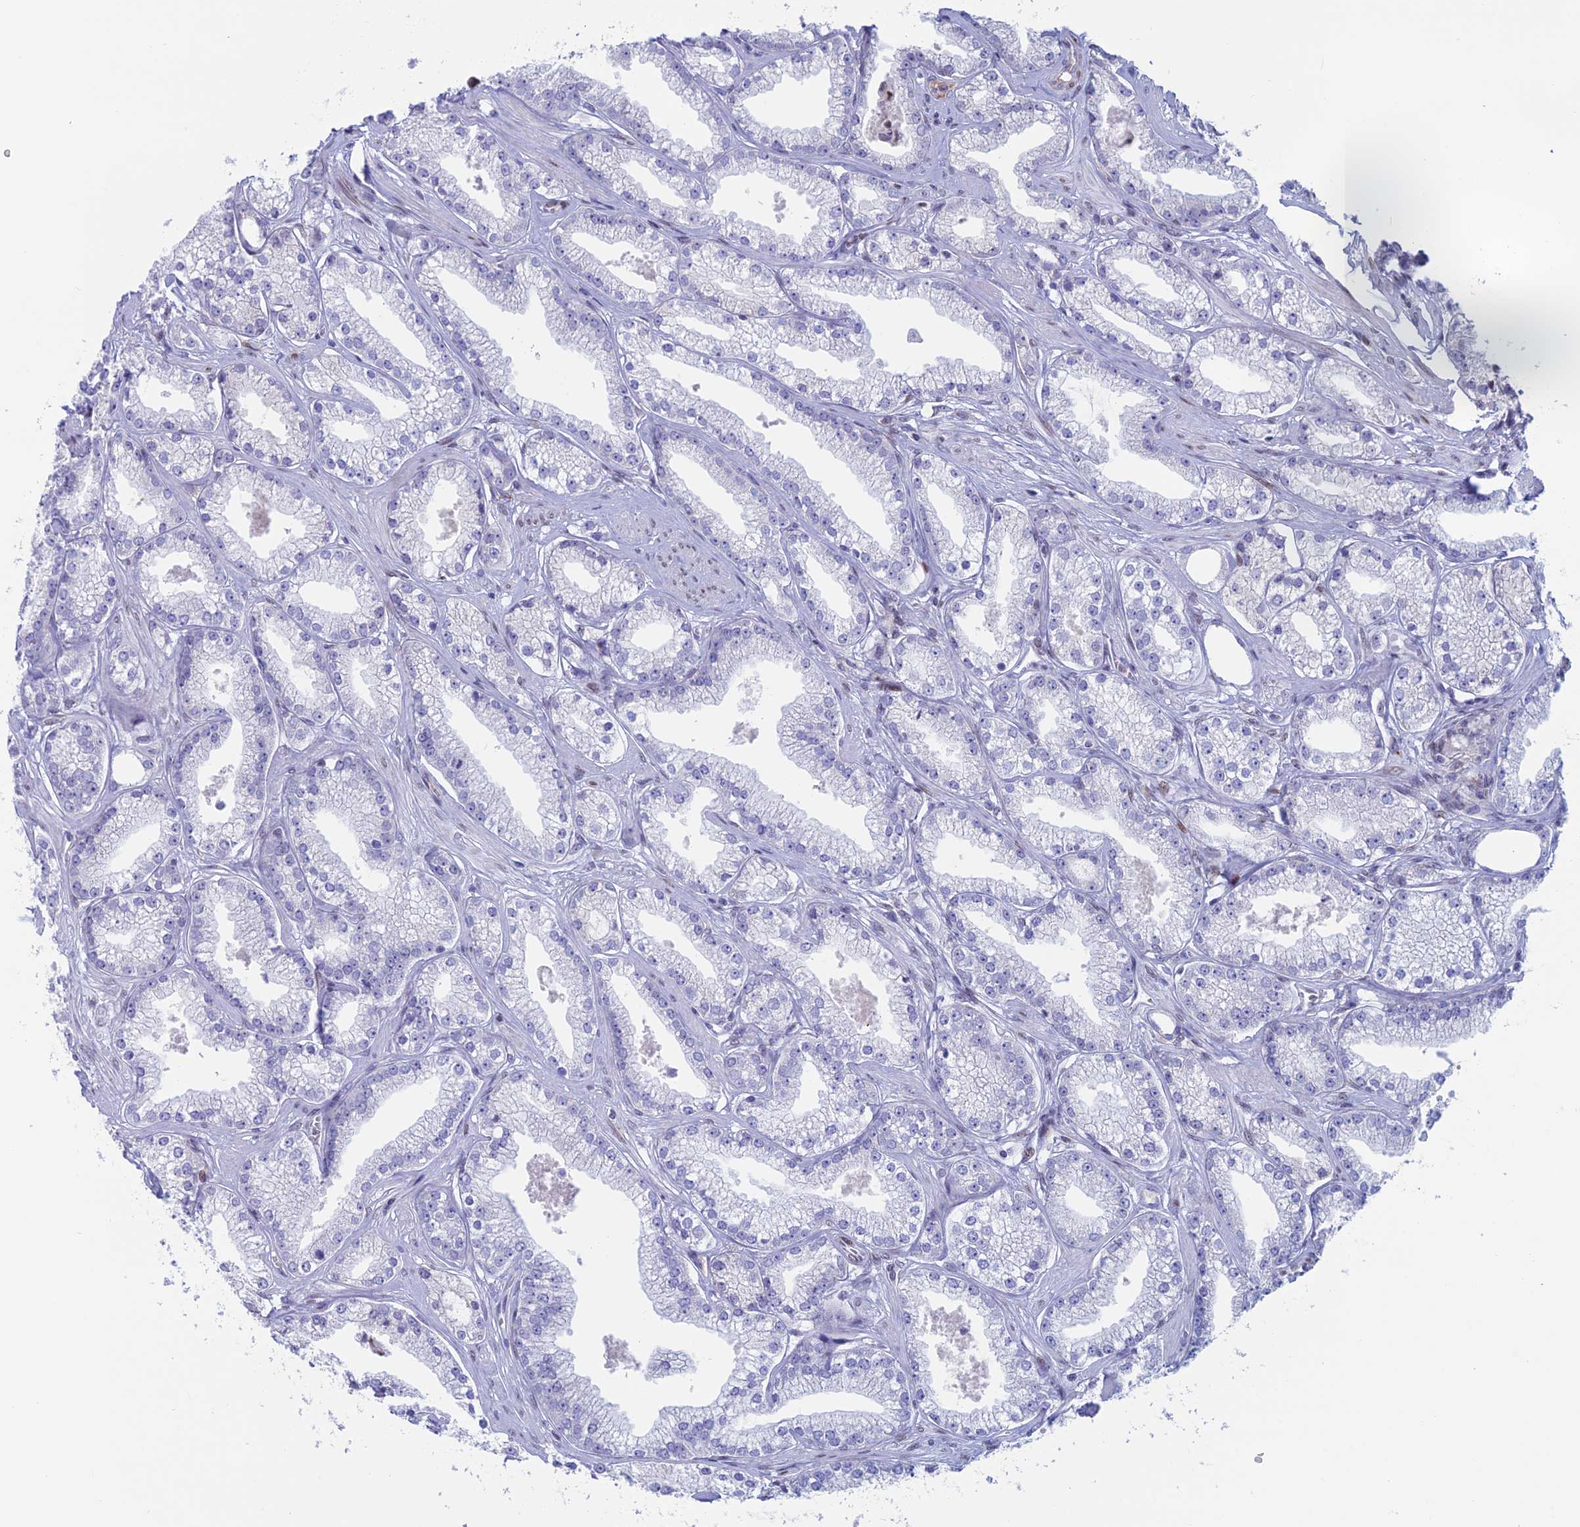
{"staining": {"intensity": "negative", "quantity": "none", "location": "none"}, "tissue": "prostate cancer", "cell_type": "Tumor cells", "image_type": "cancer", "snomed": [{"axis": "morphology", "description": "Adenocarcinoma, High grade"}, {"axis": "topography", "description": "Prostate"}], "caption": "High magnification brightfield microscopy of prostate cancer (high-grade adenocarcinoma) stained with DAB (3,3'-diaminobenzidine) (brown) and counterstained with hematoxylin (blue): tumor cells show no significant positivity.", "gene": "CERS6", "patient": {"sex": "male", "age": 67}}